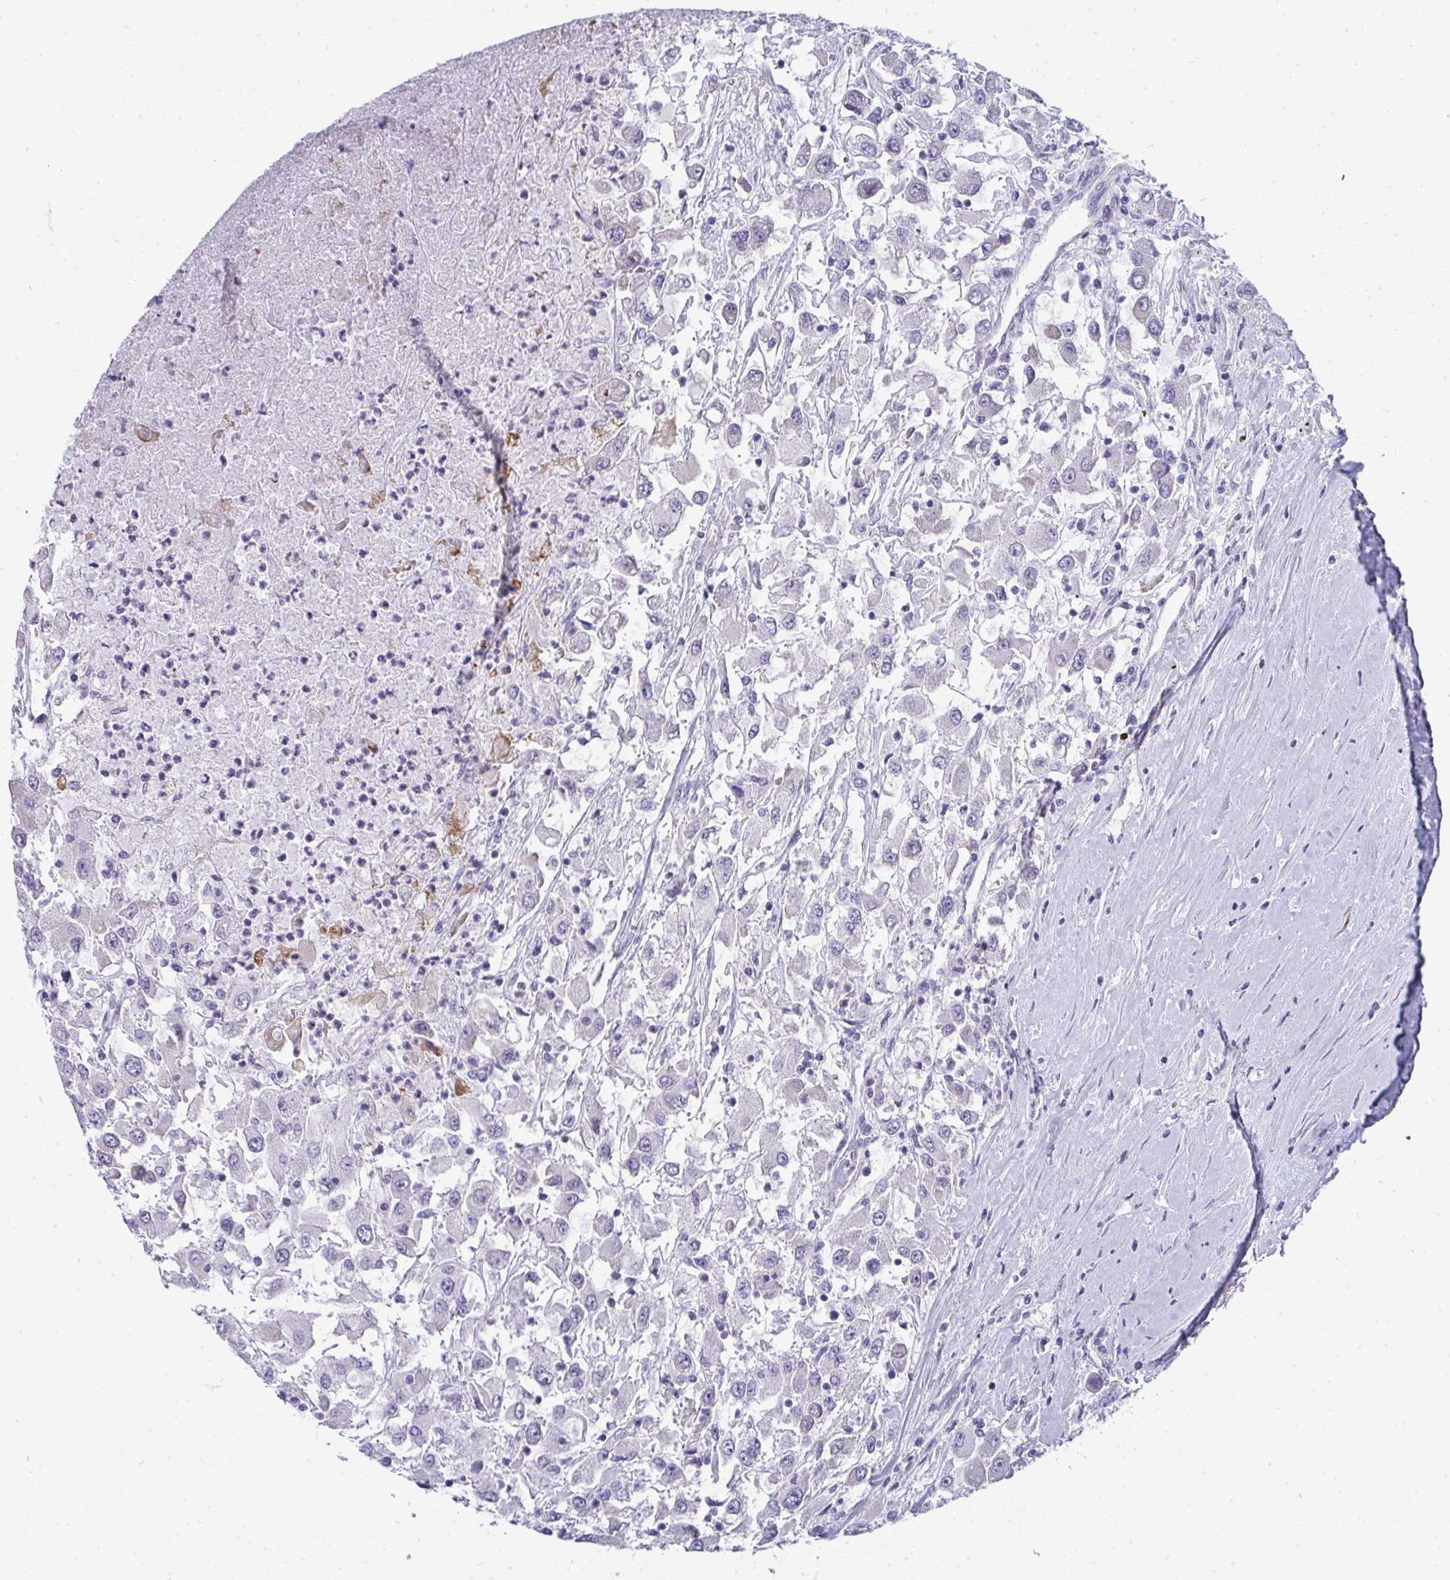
{"staining": {"intensity": "negative", "quantity": "none", "location": "none"}, "tissue": "renal cancer", "cell_type": "Tumor cells", "image_type": "cancer", "snomed": [{"axis": "morphology", "description": "Adenocarcinoma, NOS"}, {"axis": "topography", "description": "Kidney"}], "caption": "DAB immunohistochemical staining of human adenocarcinoma (renal) displays no significant expression in tumor cells. (DAB immunohistochemistry (IHC) with hematoxylin counter stain).", "gene": "SHROOM1", "patient": {"sex": "female", "age": 67}}